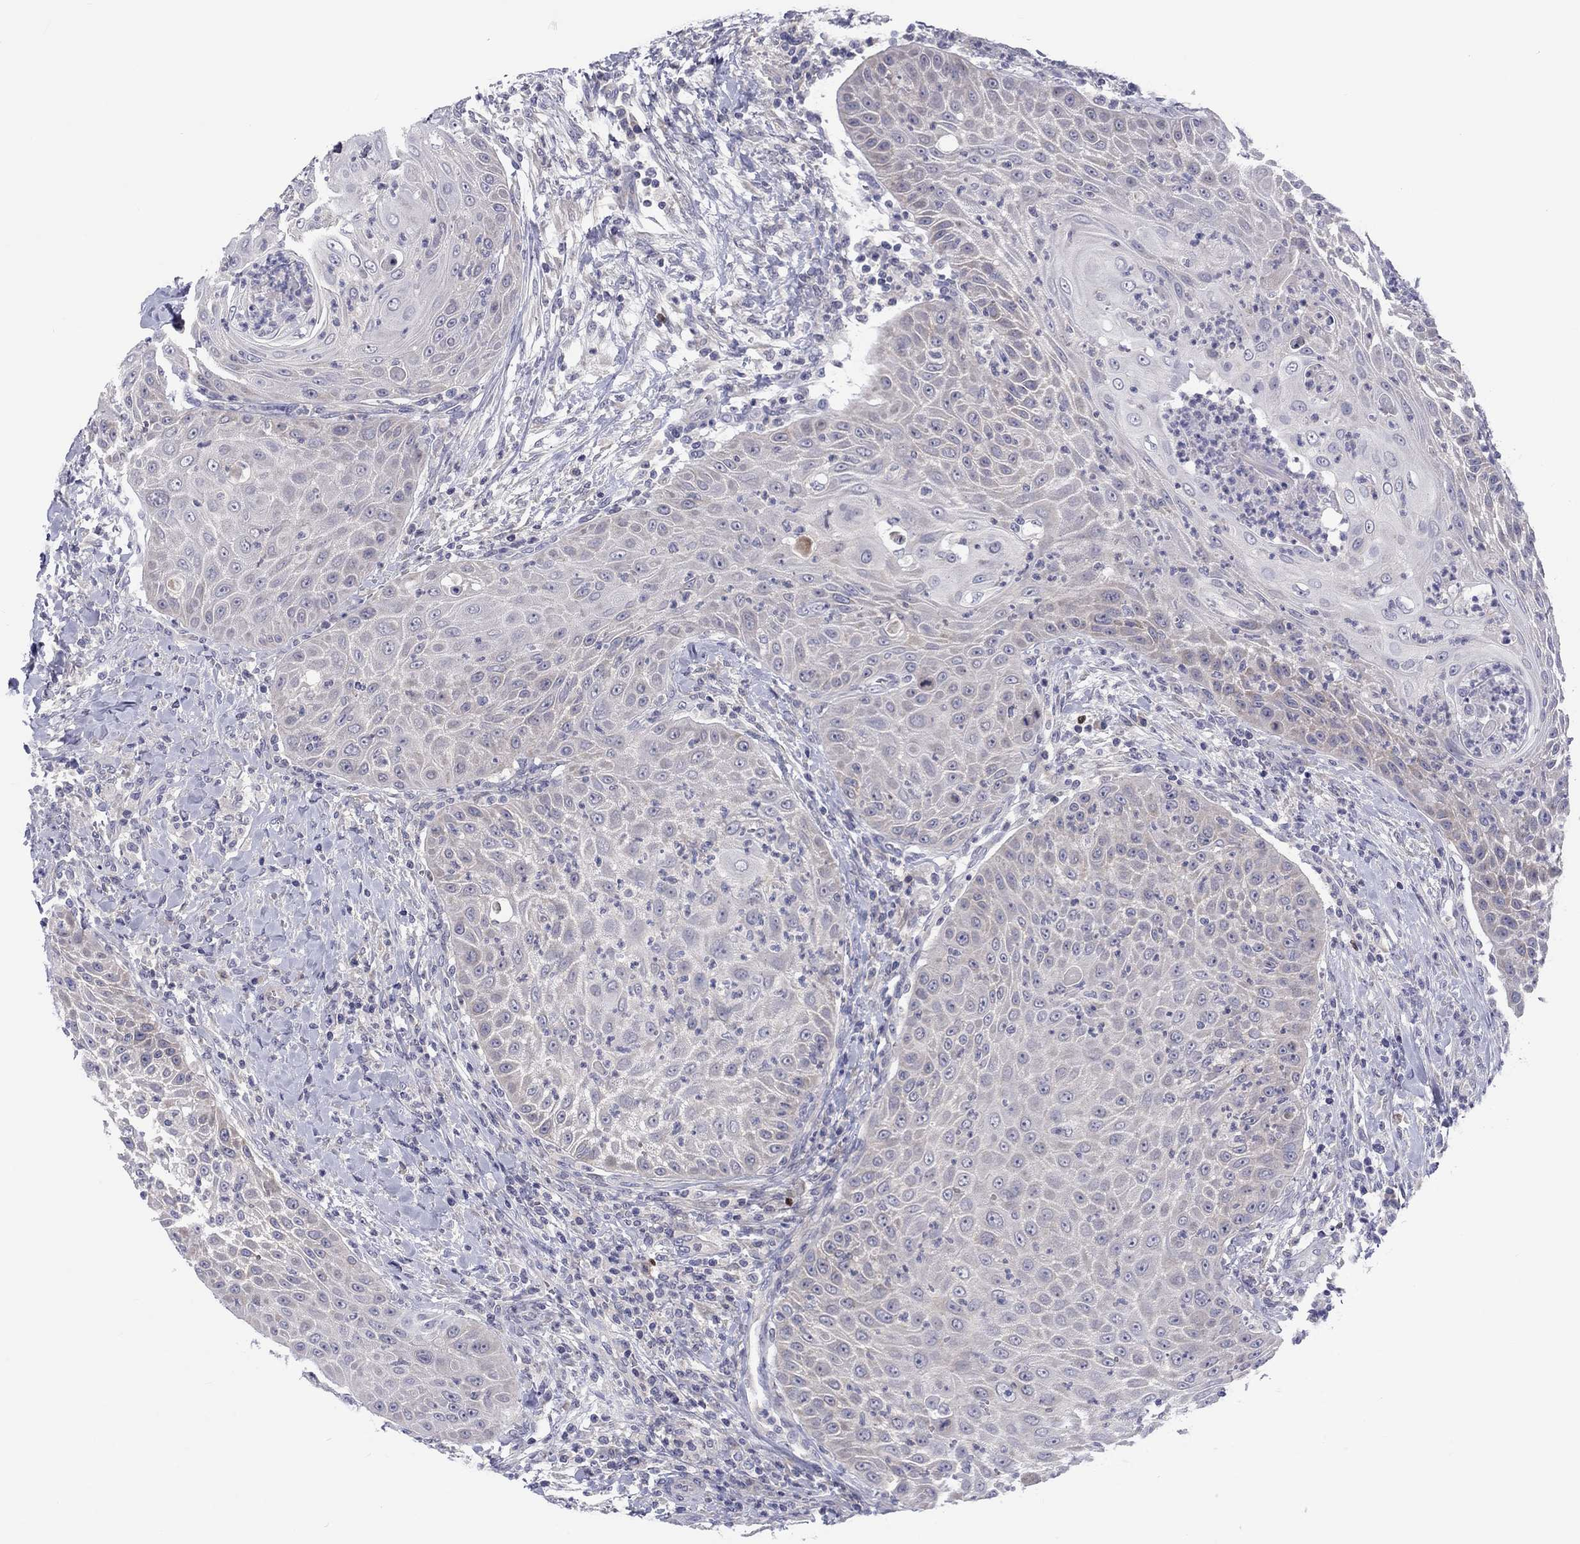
{"staining": {"intensity": "negative", "quantity": "none", "location": "none"}, "tissue": "head and neck cancer", "cell_type": "Tumor cells", "image_type": "cancer", "snomed": [{"axis": "morphology", "description": "Squamous cell carcinoma, NOS"}, {"axis": "topography", "description": "Head-Neck"}], "caption": "The histopathology image demonstrates no staining of tumor cells in squamous cell carcinoma (head and neck). (Stains: DAB (3,3'-diaminobenzidine) IHC with hematoxylin counter stain, Microscopy: brightfield microscopy at high magnification).", "gene": "CACNA1A", "patient": {"sex": "male", "age": 69}}